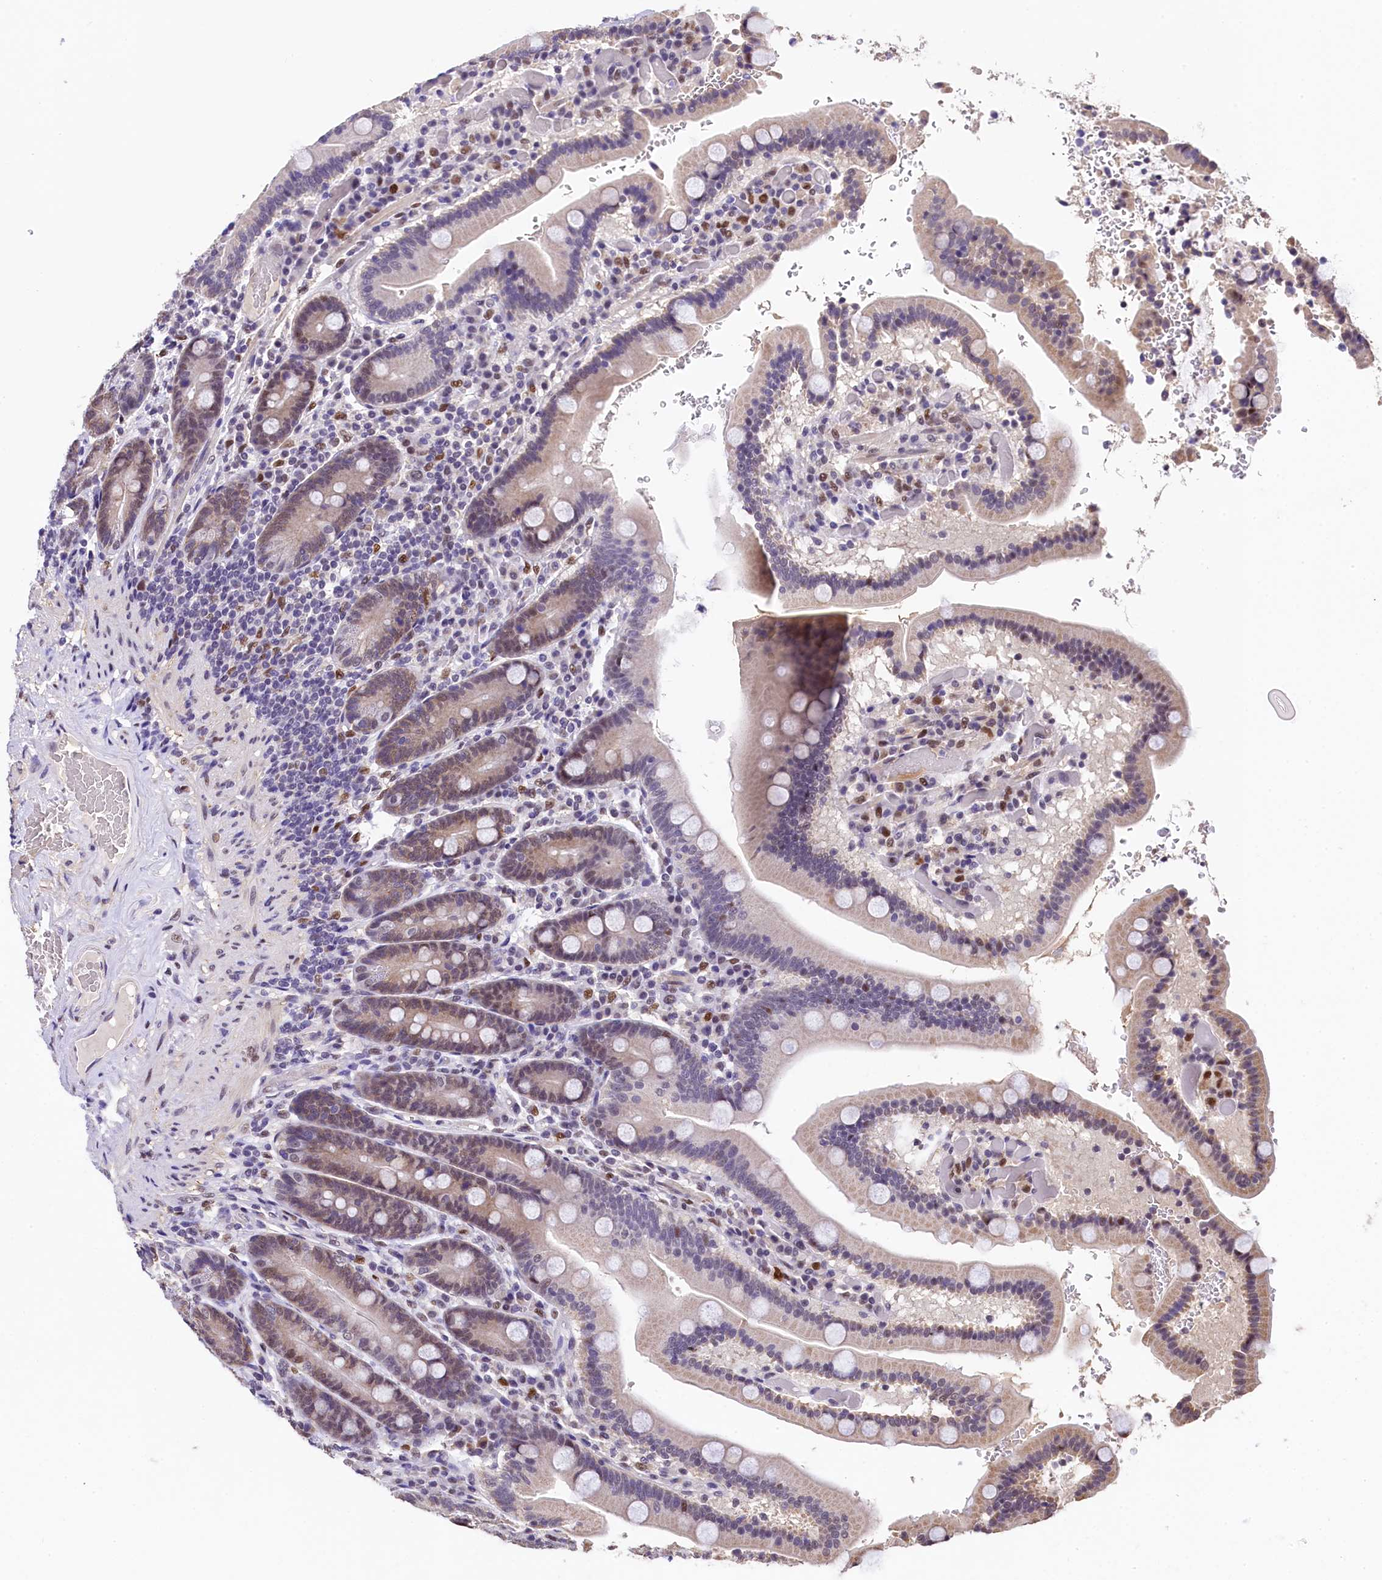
{"staining": {"intensity": "moderate", "quantity": "<25%", "location": "cytoplasmic/membranous,nuclear"}, "tissue": "duodenum", "cell_type": "Glandular cells", "image_type": "normal", "snomed": [{"axis": "morphology", "description": "Normal tissue, NOS"}, {"axis": "topography", "description": "Duodenum"}], "caption": "The immunohistochemical stain shows moderate cytoplasmic/membranous,nuclear staining in glandular cells of normal duodenum.", "gene": "HECTD4", "patient": {"sex": "female", "age": 62}}